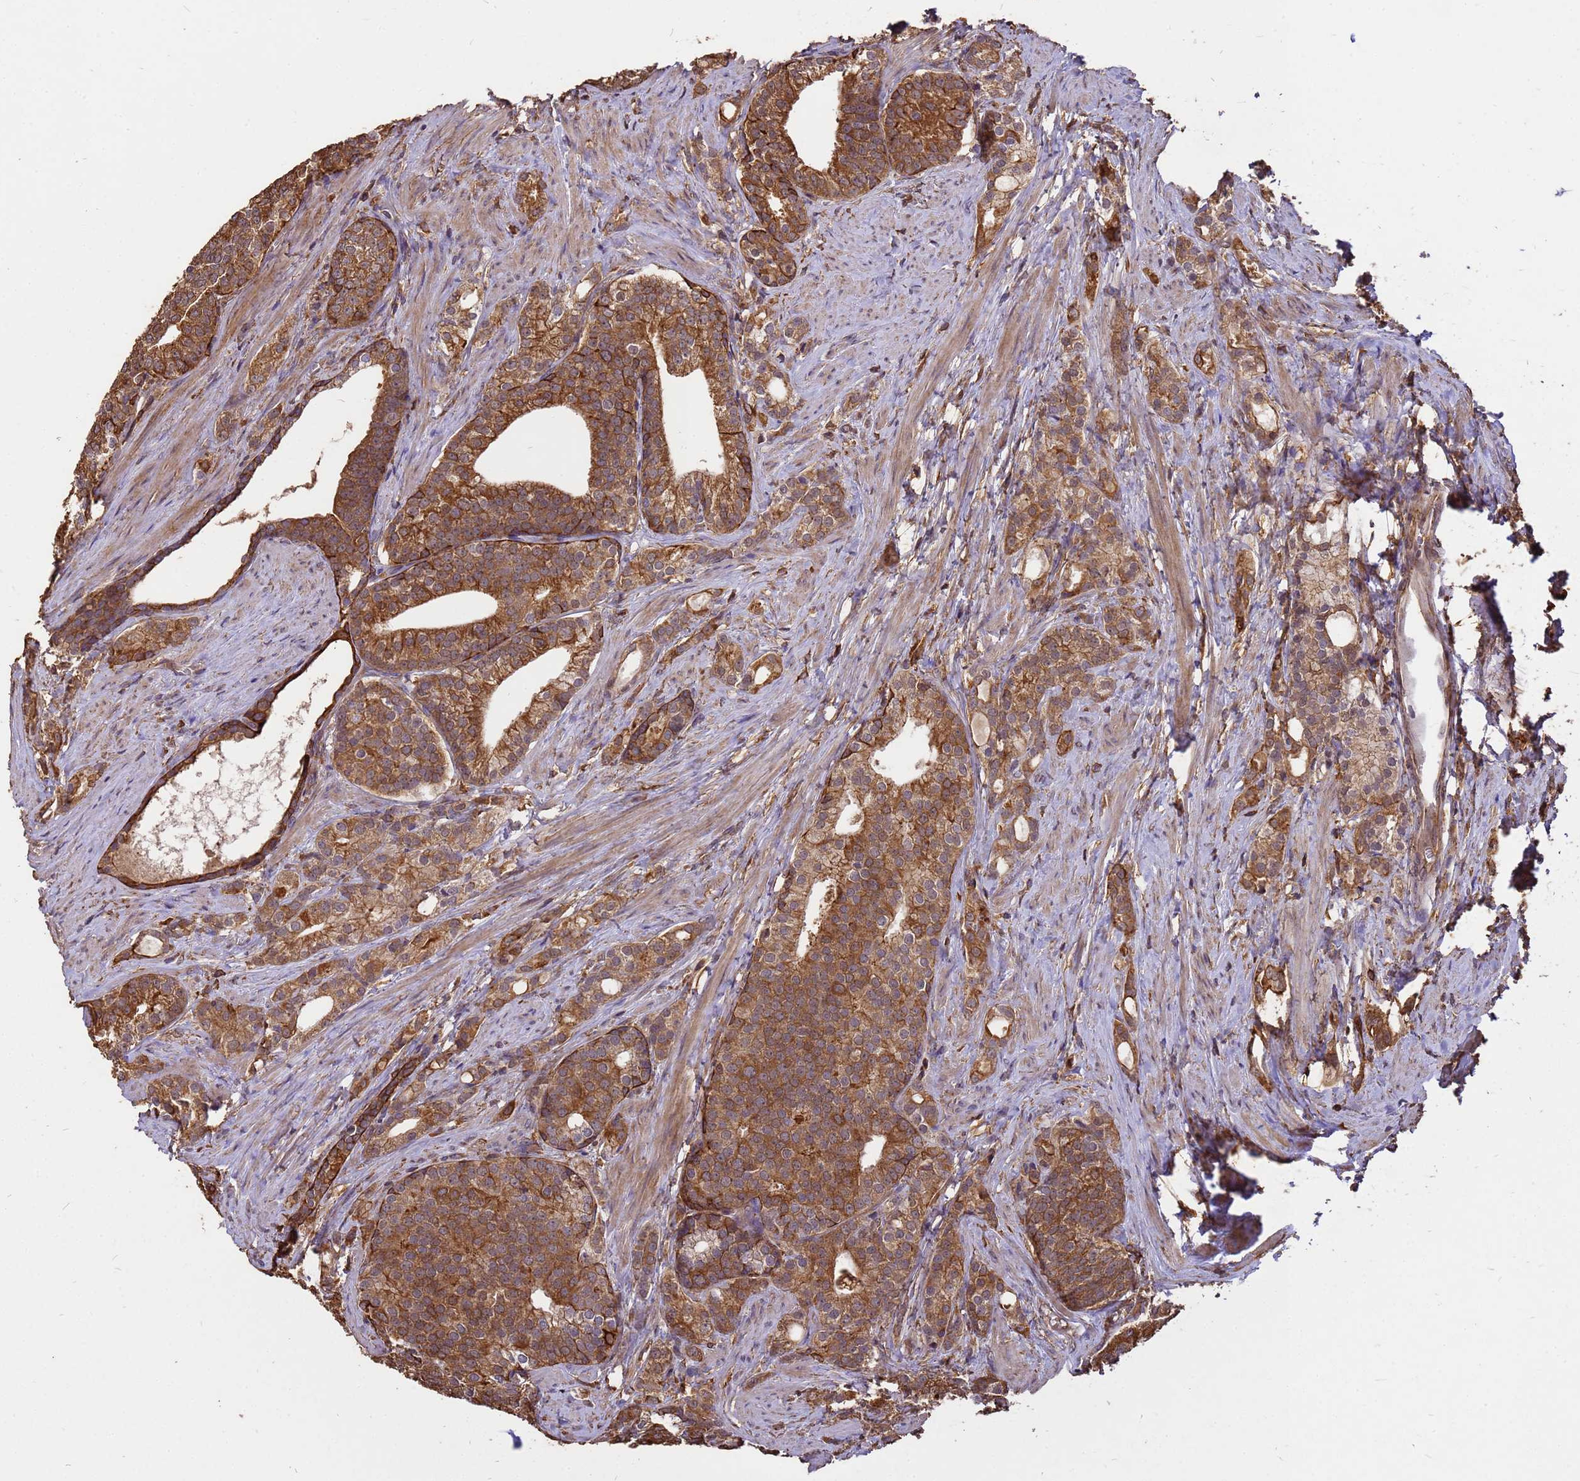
{"staining": {"intensity": "moderate", "quantity": ">75%", "location": "cytoplasmic/membranous"}, "tissue": "prostate cancer", "cell_type": "Tumor cells", "image_type": "cancer", "snomed": [{"axis": "morphology", "description": "Adenocarcinoma, Low grade"}, {"axis": "topography", "description": "Prostate"}], "caption": "Immunohistochemistry image of prostate cancer (adenocarcinoma (low-grade)) stained for a protein (brown), which demonstrates medium levels of moderate cytoplasmic/membranous expression in about >75% of tumor cells.", "gene": "ZNF618", "patient": {"sex": "male", "age": 71}}